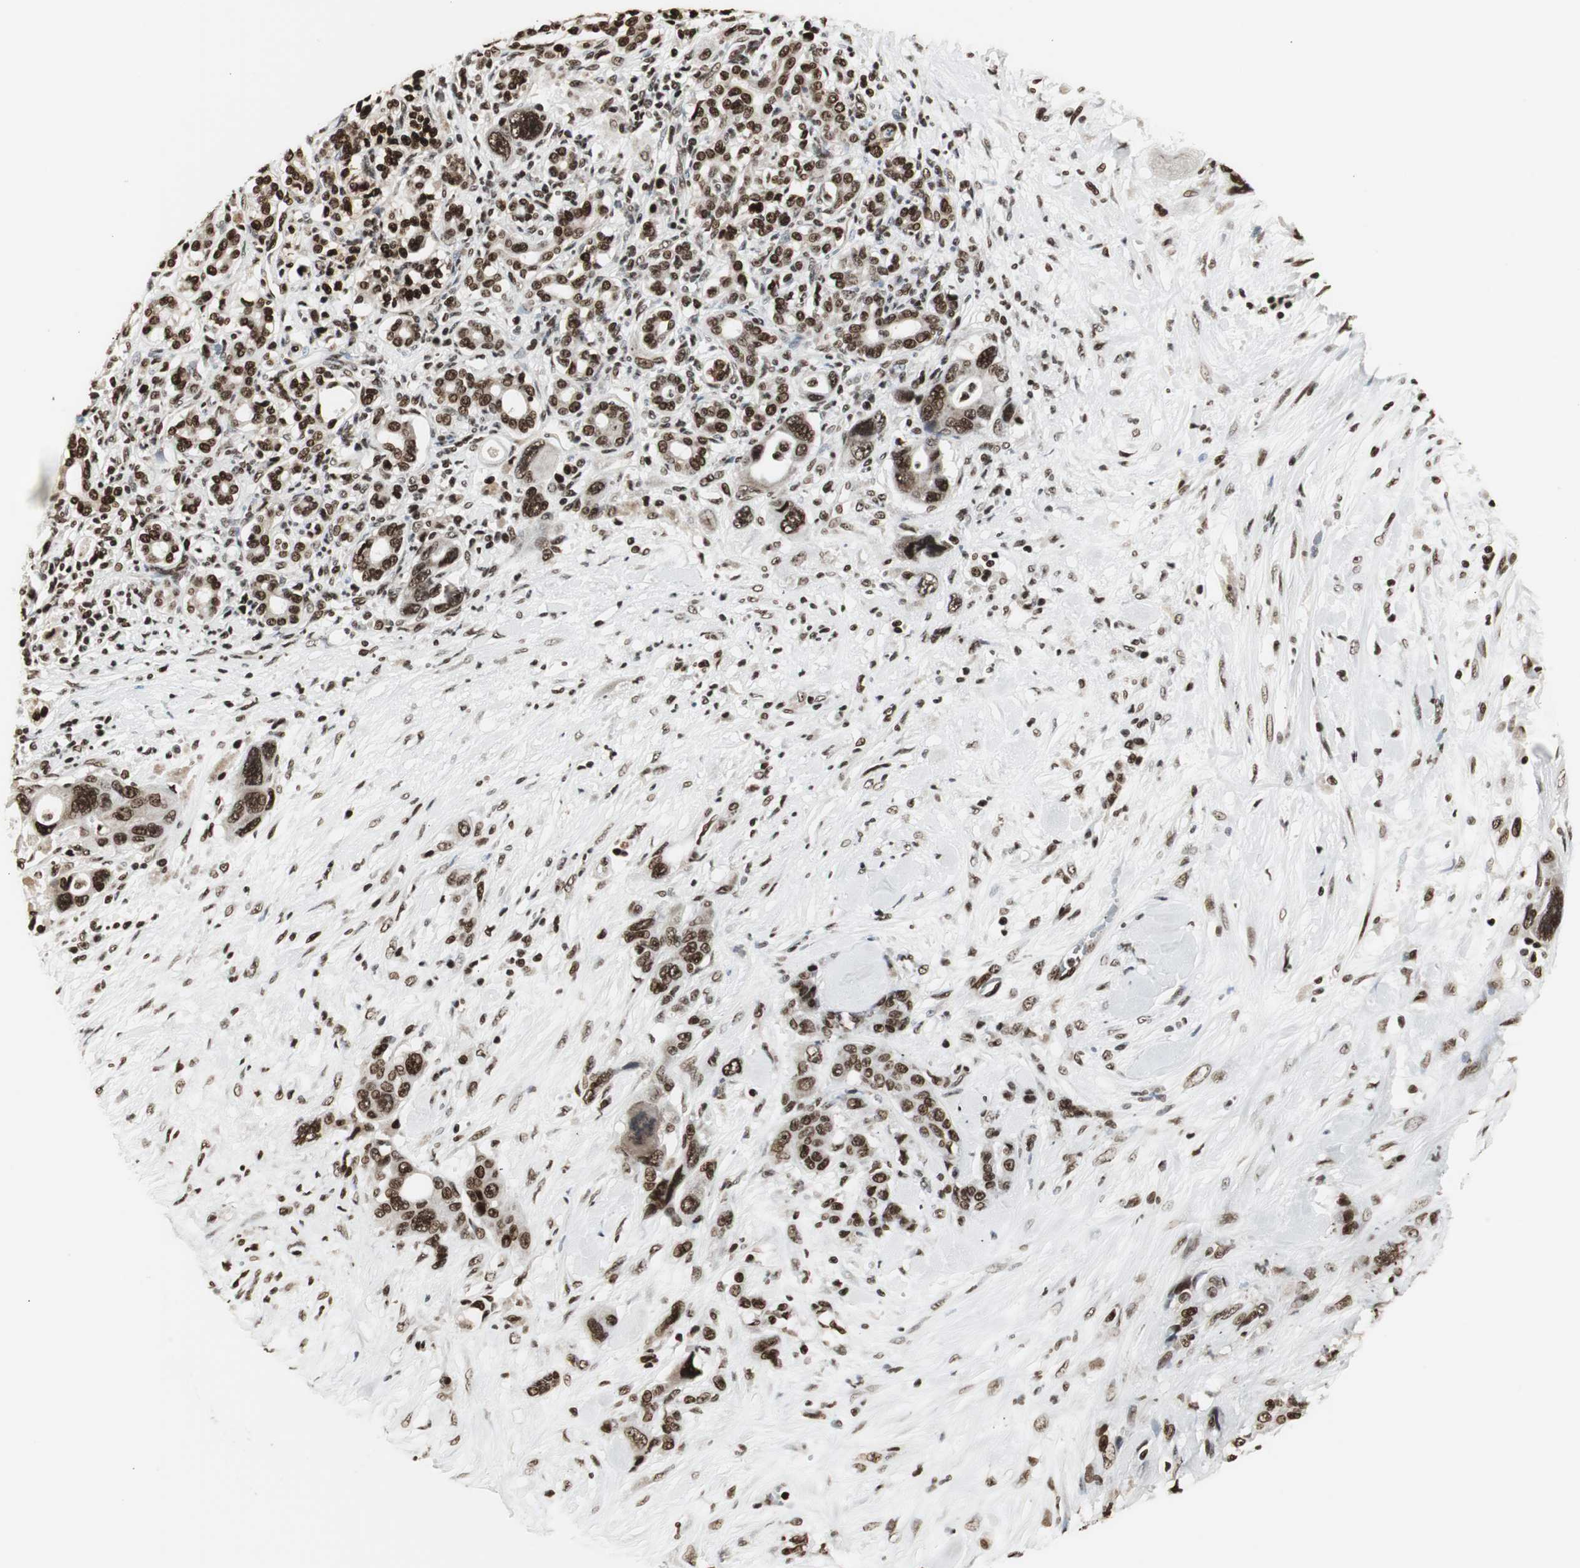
{"staining": {"intensity": "strong", "quantity": ">75%", "location": "nuclear"}, "tissue": "pancreatic cancer", "cell_type": "Tumor cells", "image_type": "cancer", "snomed": [{"axis": "morphology", "description": "Adenocarcinoma, NOS"}, {"axis": "topography", "description": "Pancreas"}], "caption": "Human pancreatic cancer stained for a protein (brown) demonstrates strong nuclear positive staining in approximately >75% of tumor cells.", "gene": "PARN", "patient": {"sex": "male", "age": 46}}